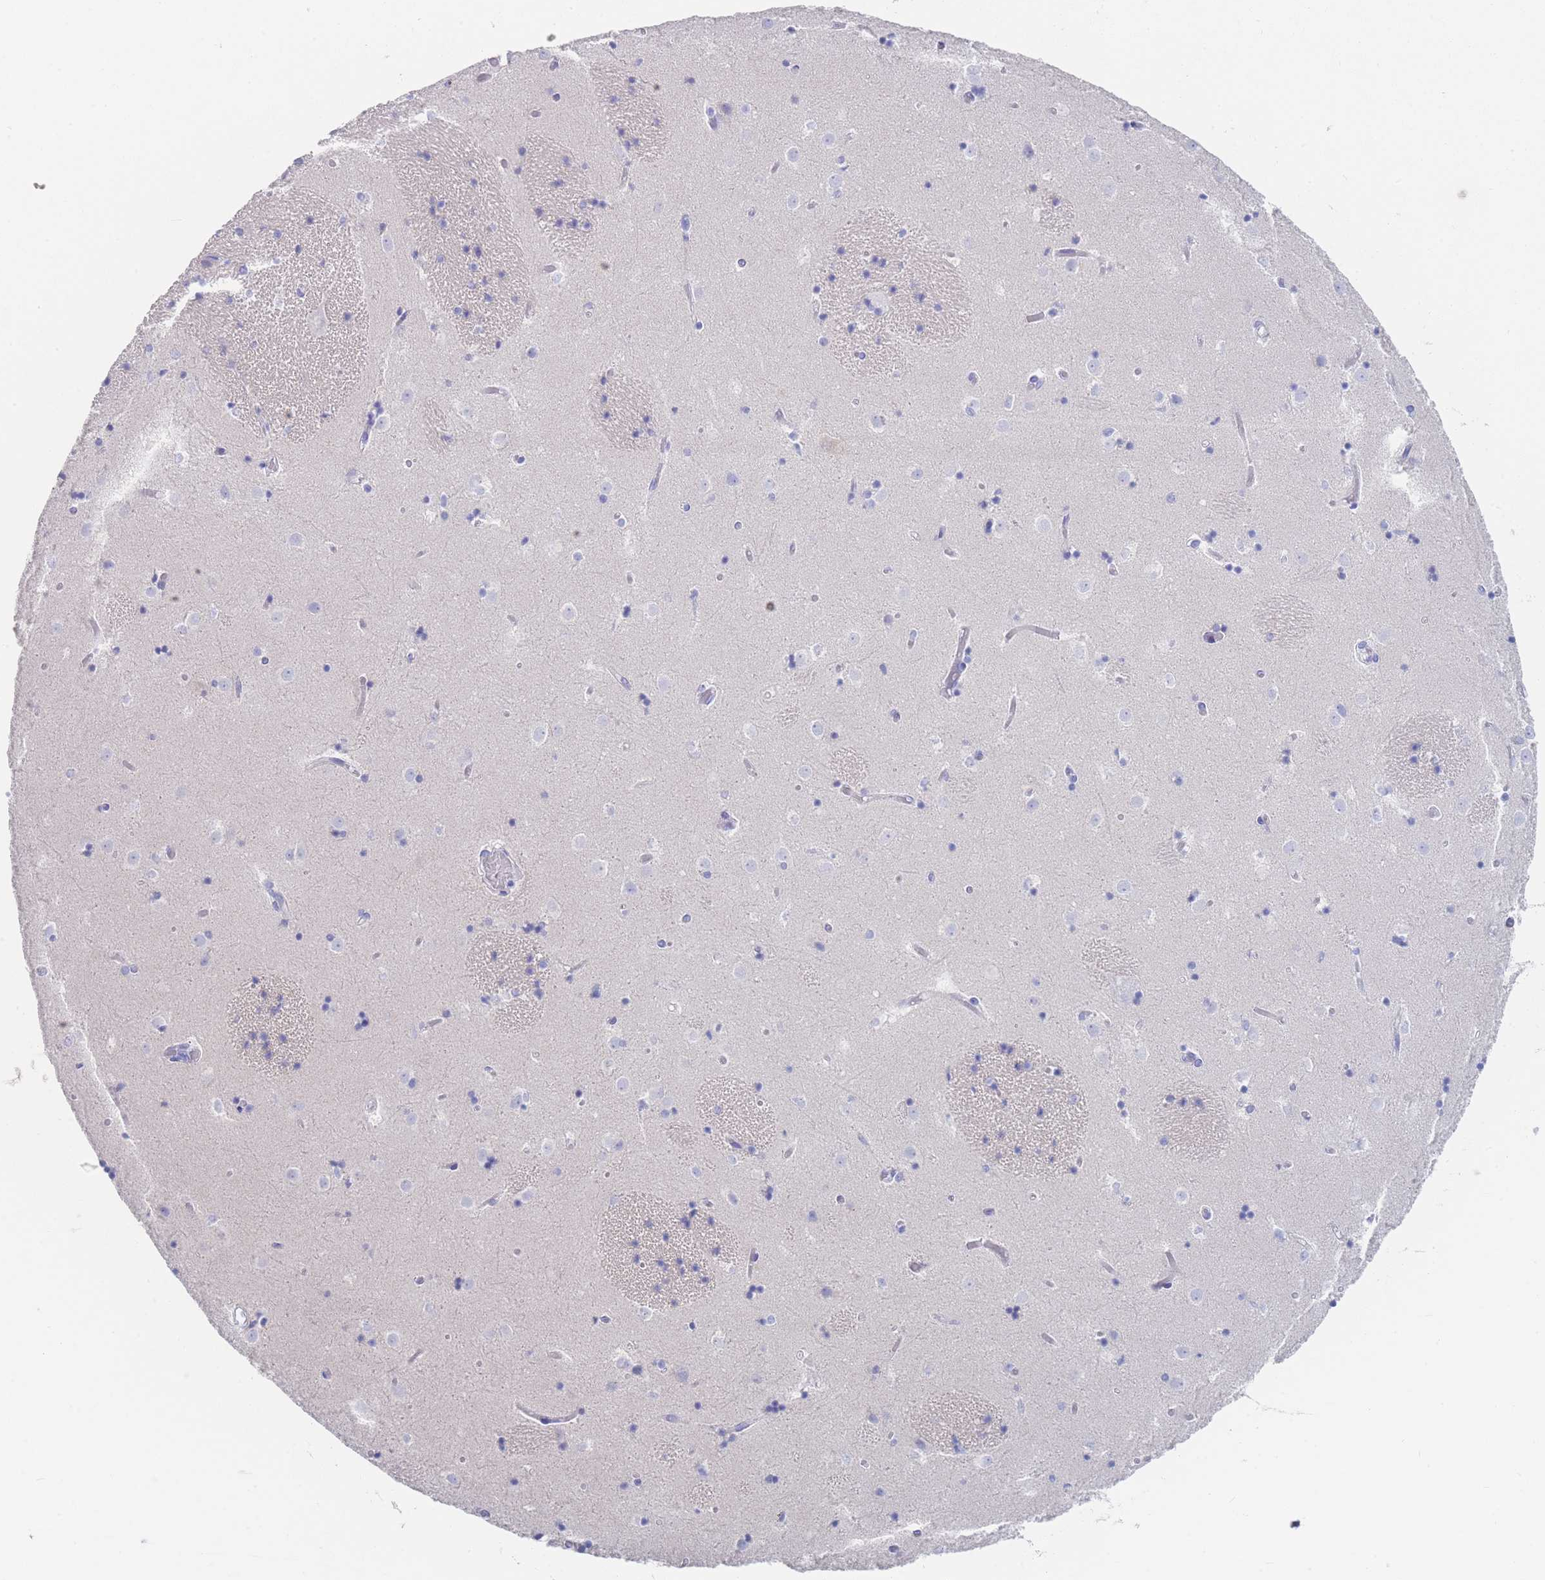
{"staining": {"intensity": "negative", "quantity": "none", "location": "none"}, "tissue": "caudate", "cell_type": "Glial cells", "image_type": "normal", "snomed": [{"axis": "morphology", "description": "Normal tissue, NOS"}, {"axis": "topography", "description": "Lateral ventricle wall"}], "caption": "Glial cells are negative for protein expression in benign human caudate. (DAB (3,3'-diaminobenzidine) immunohistochemistry (IHC) with hematoxylin counter stain).", "gene": "LRRC37A2", "patient": {"sex": "female", "age": 52}}